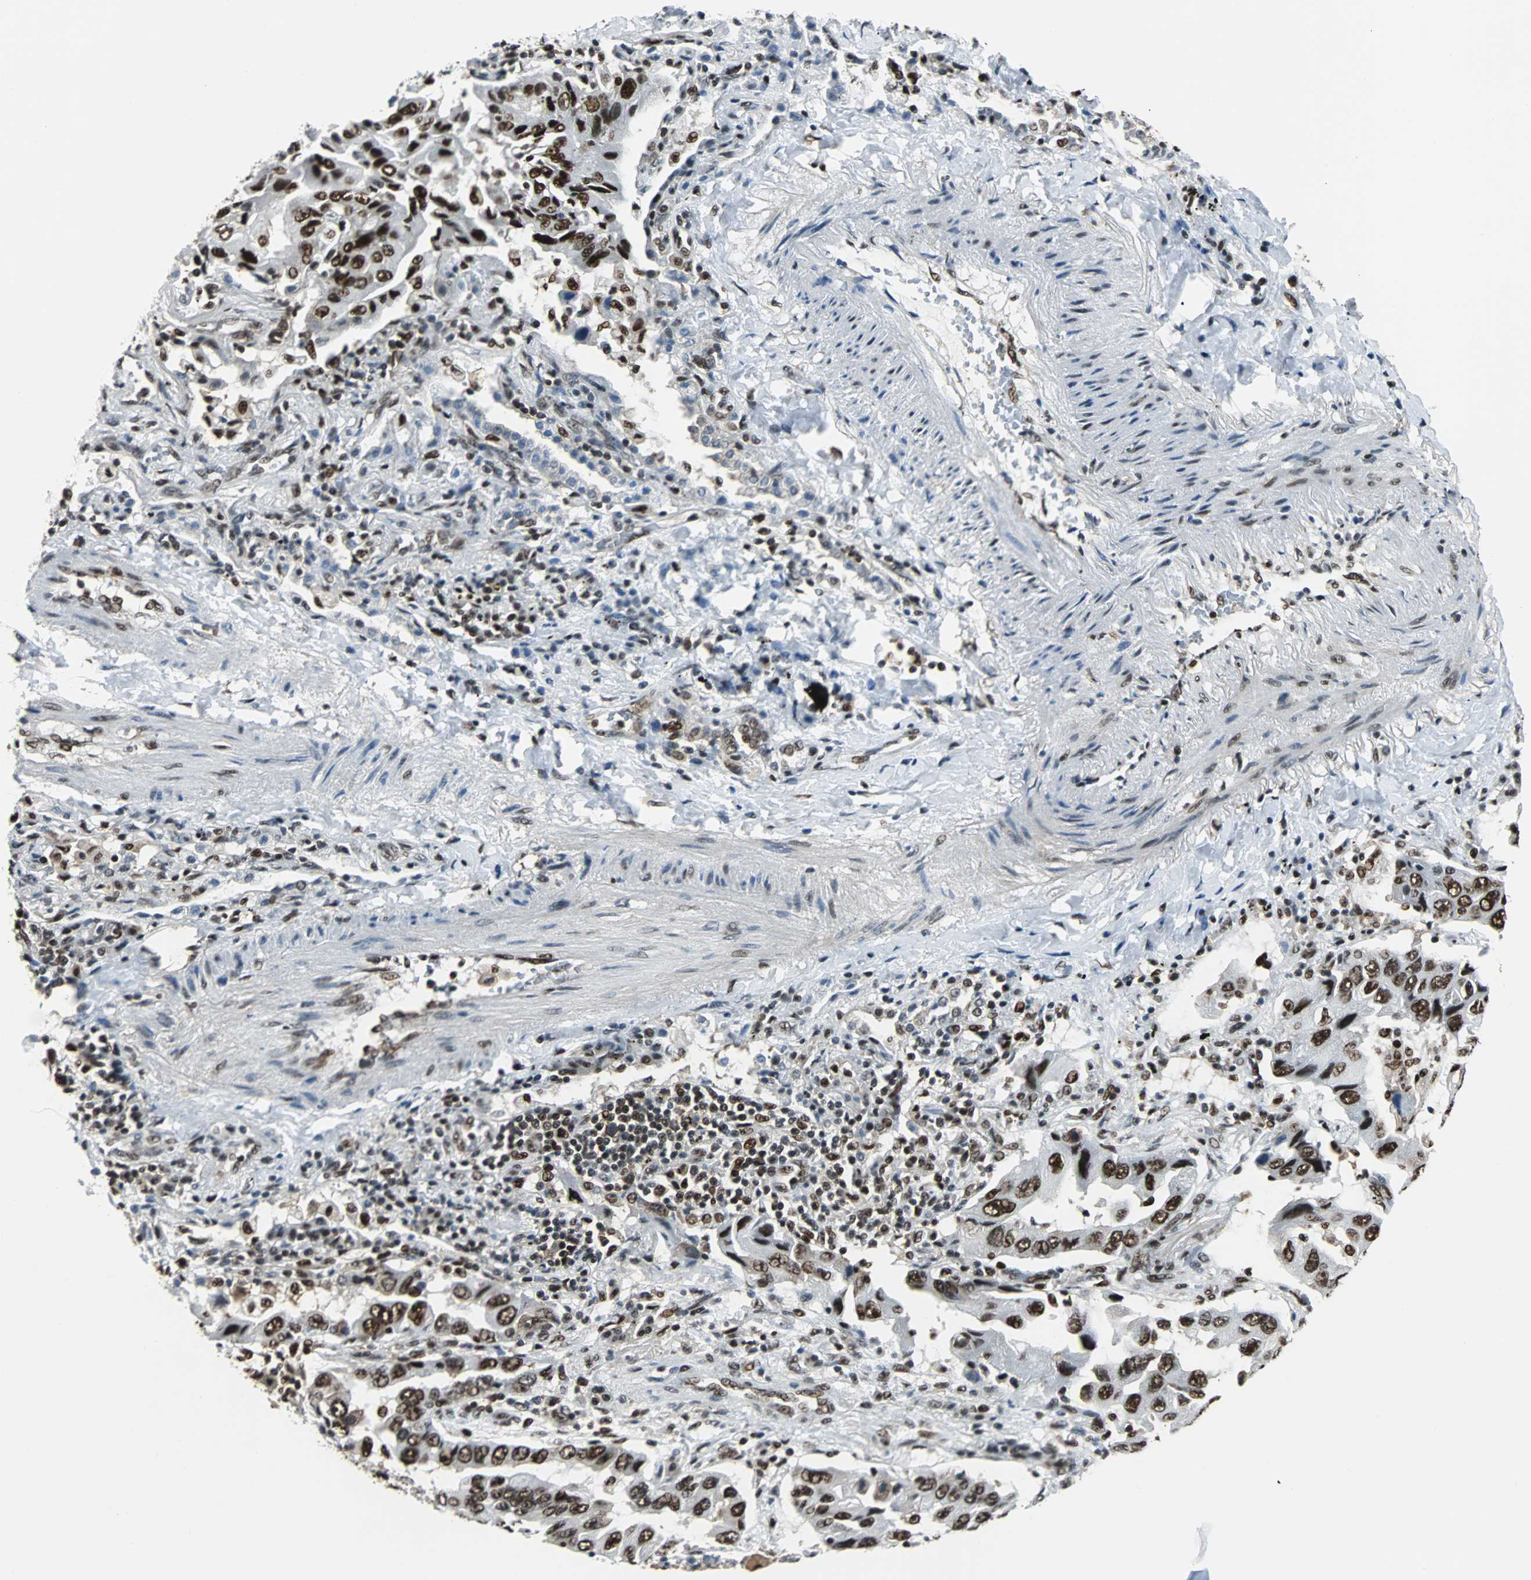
{"staining": {"intensity": "strong", "quantity": ">75%", "location": "nuclear"}, "tissue": "lung cancer", "cell_type": "Tumor cells", "image_type": "cancer", "snomed": [{"axis": "morphology", "description": "Adenocarcinoma, NOS"}, {"axis": "topography", "description": "Lung"}], "caption": "Immunohistochemistry (IHC) (DAB) staining of adenocarcinoma (lung) shows strong nuclear protein staining in about >75% of tumor cells. (DAB (3,3'-diaminobenzidine) = brown stain, brightfield microscopy at high magnification).", "gene": "XRCC4", "patient": {"sex": "female", "age": 65}}